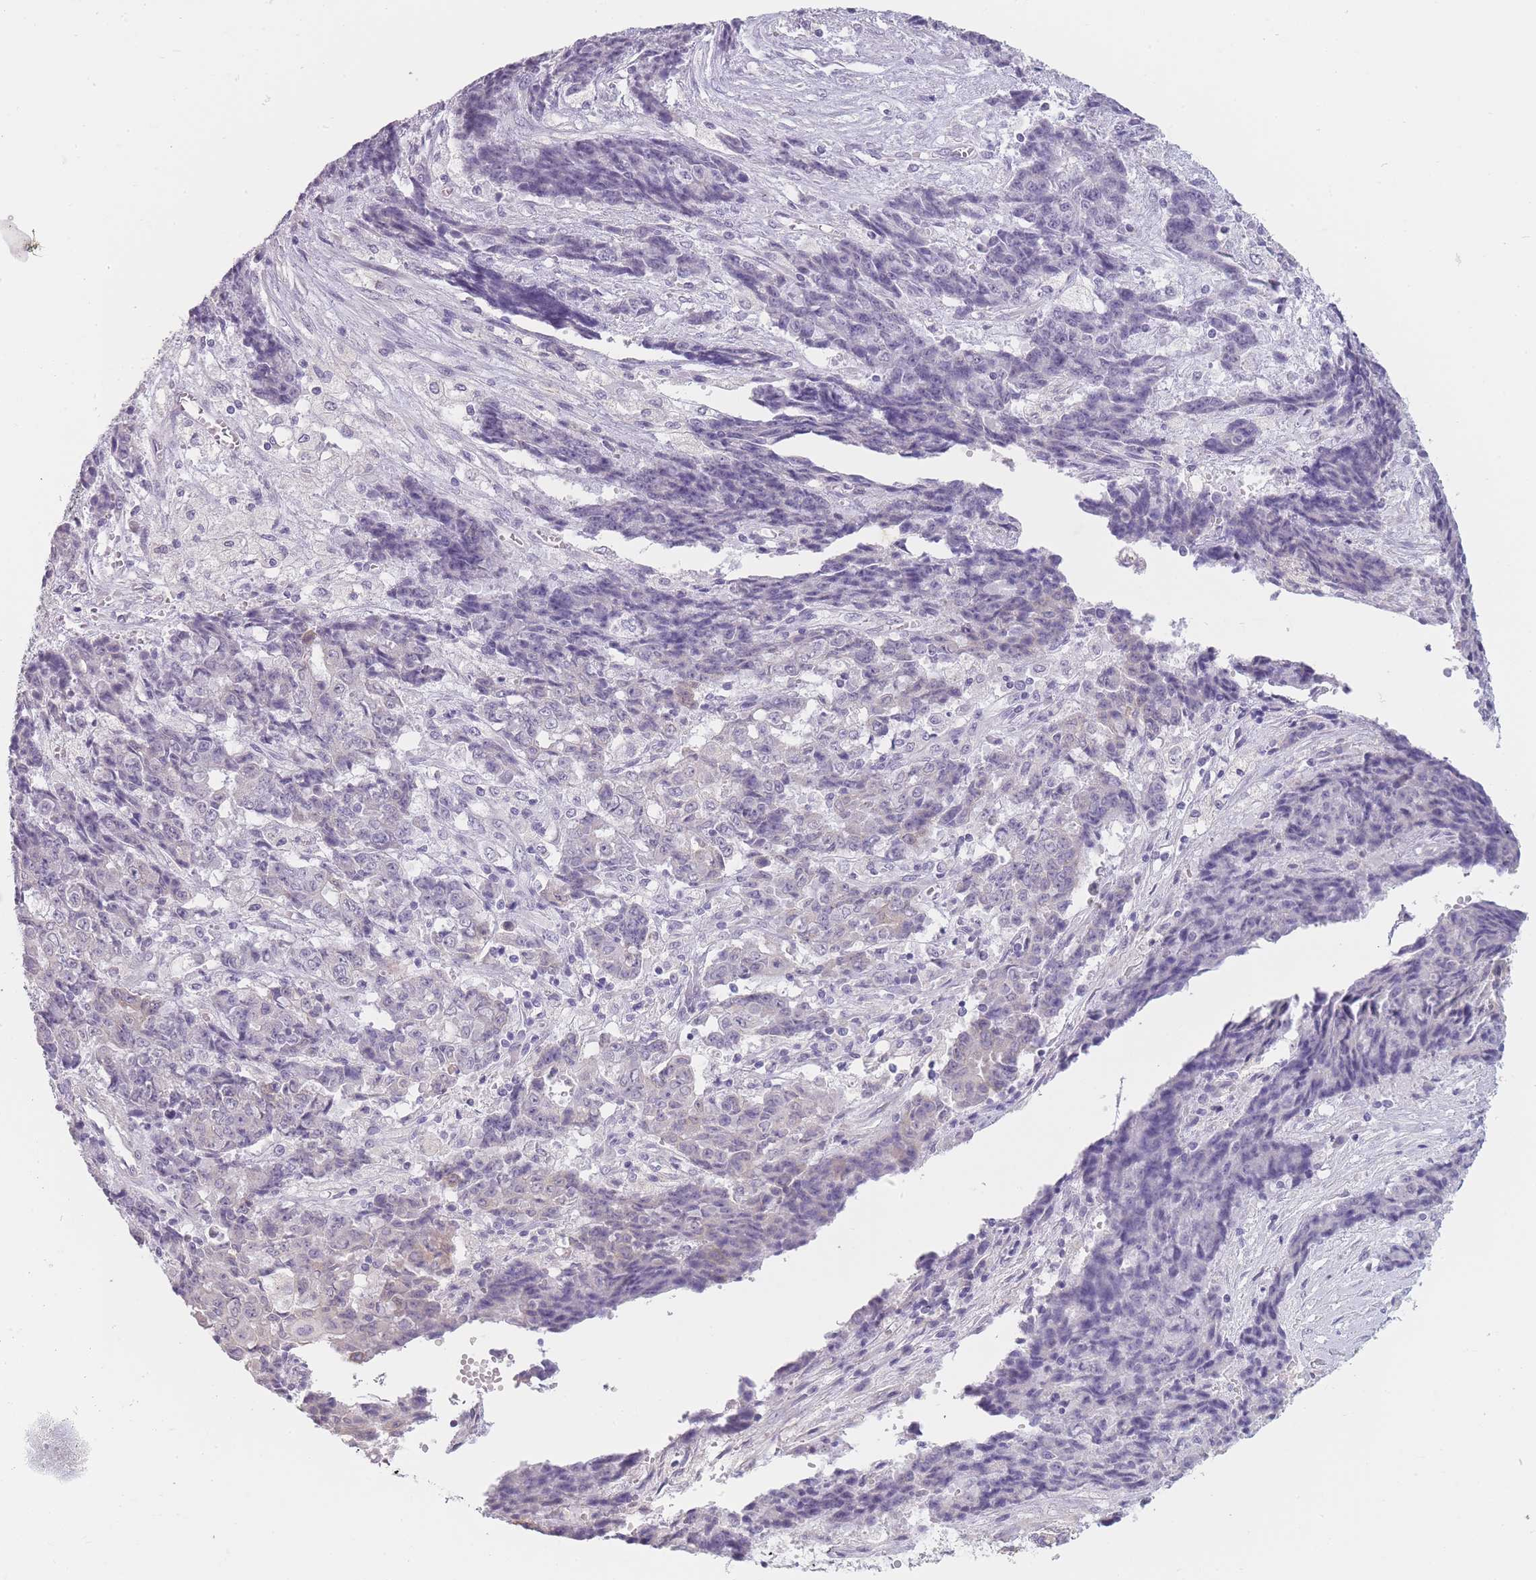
{"staining": {"intensity": "negative", "quantity": "none", "location": "none"}, "tissue": "ovarian cancer", "cell_type": "Tumor cells", "image_type": "cancer", "snomed": [{"axis": "morphology", "description": "Carcinoma, endometroid"}, {"axis": "topography", "description": "Ovary"}], "caption": "High power microscopy histopathology image of an immunohistochemistry photomicrograph of ovarian cancer (endometroid carcinoma), revealing no significant staining in tumor cells. (Brightfield microscopy of DAB (3,3'-diaminobenzidine) immunohistochemistry (IHC) at high magnification).", "gene": "TMEM236", "patient": {"sex": "female", "age": 42}}